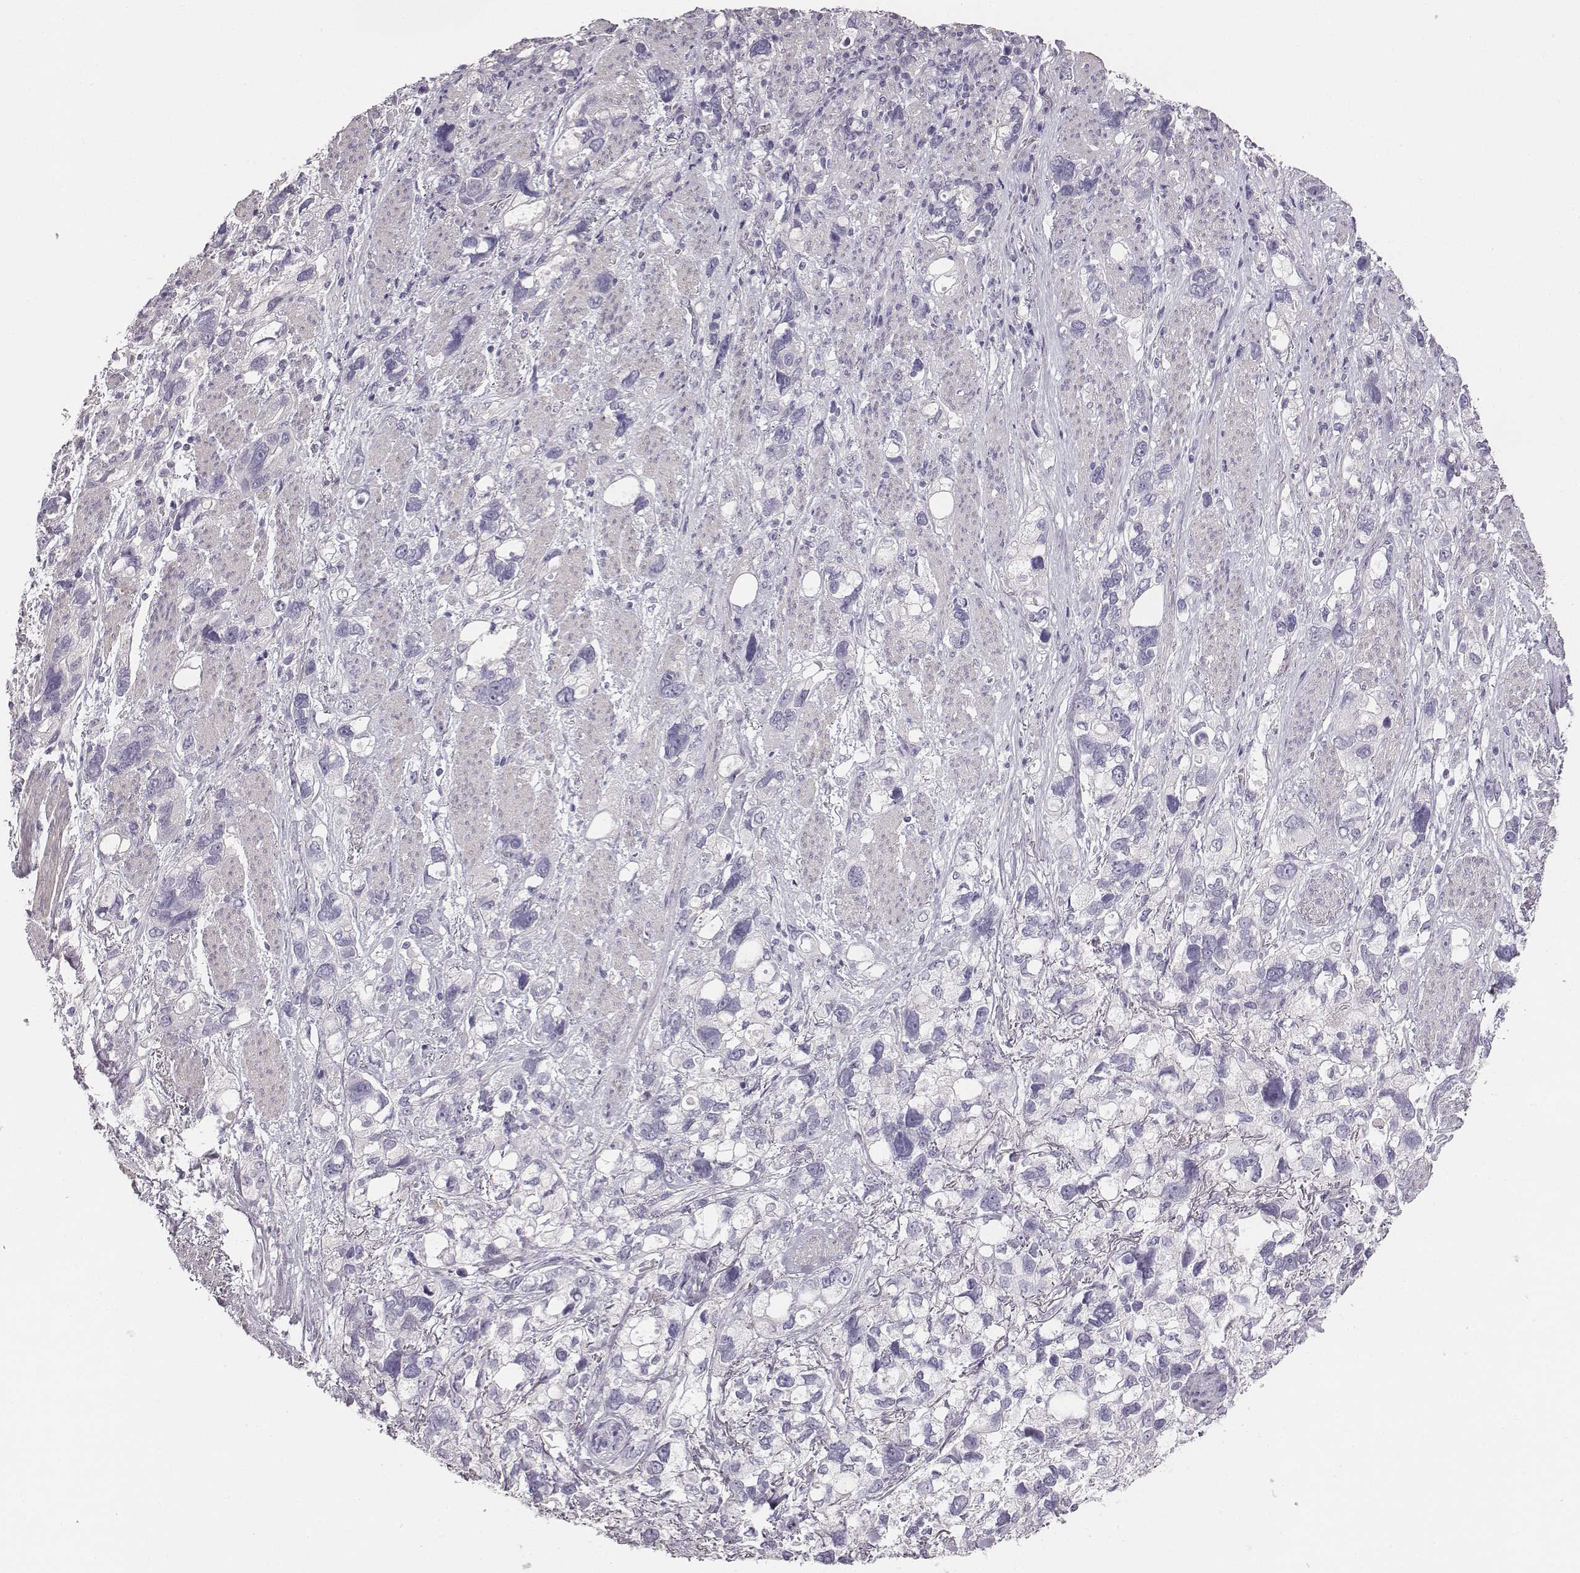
{"staining": {"intensity": "negative", "quantity": "none", "location": "none"}, "tissue": "stomach cancer", "cell_type": "Tumor cells", "image_type": "cancer", "snomed": [{"axis": "morphology", "description": "Adenocarcinoma, NOS"}, {"axis": "topography", "description": "Stomach, upper"}], "caption": "The image shows no staining of tumor cells in adenocarcinoma (stomach).", "gene": "ADAM7", "patient": {"sex": "female", "age": 81}}